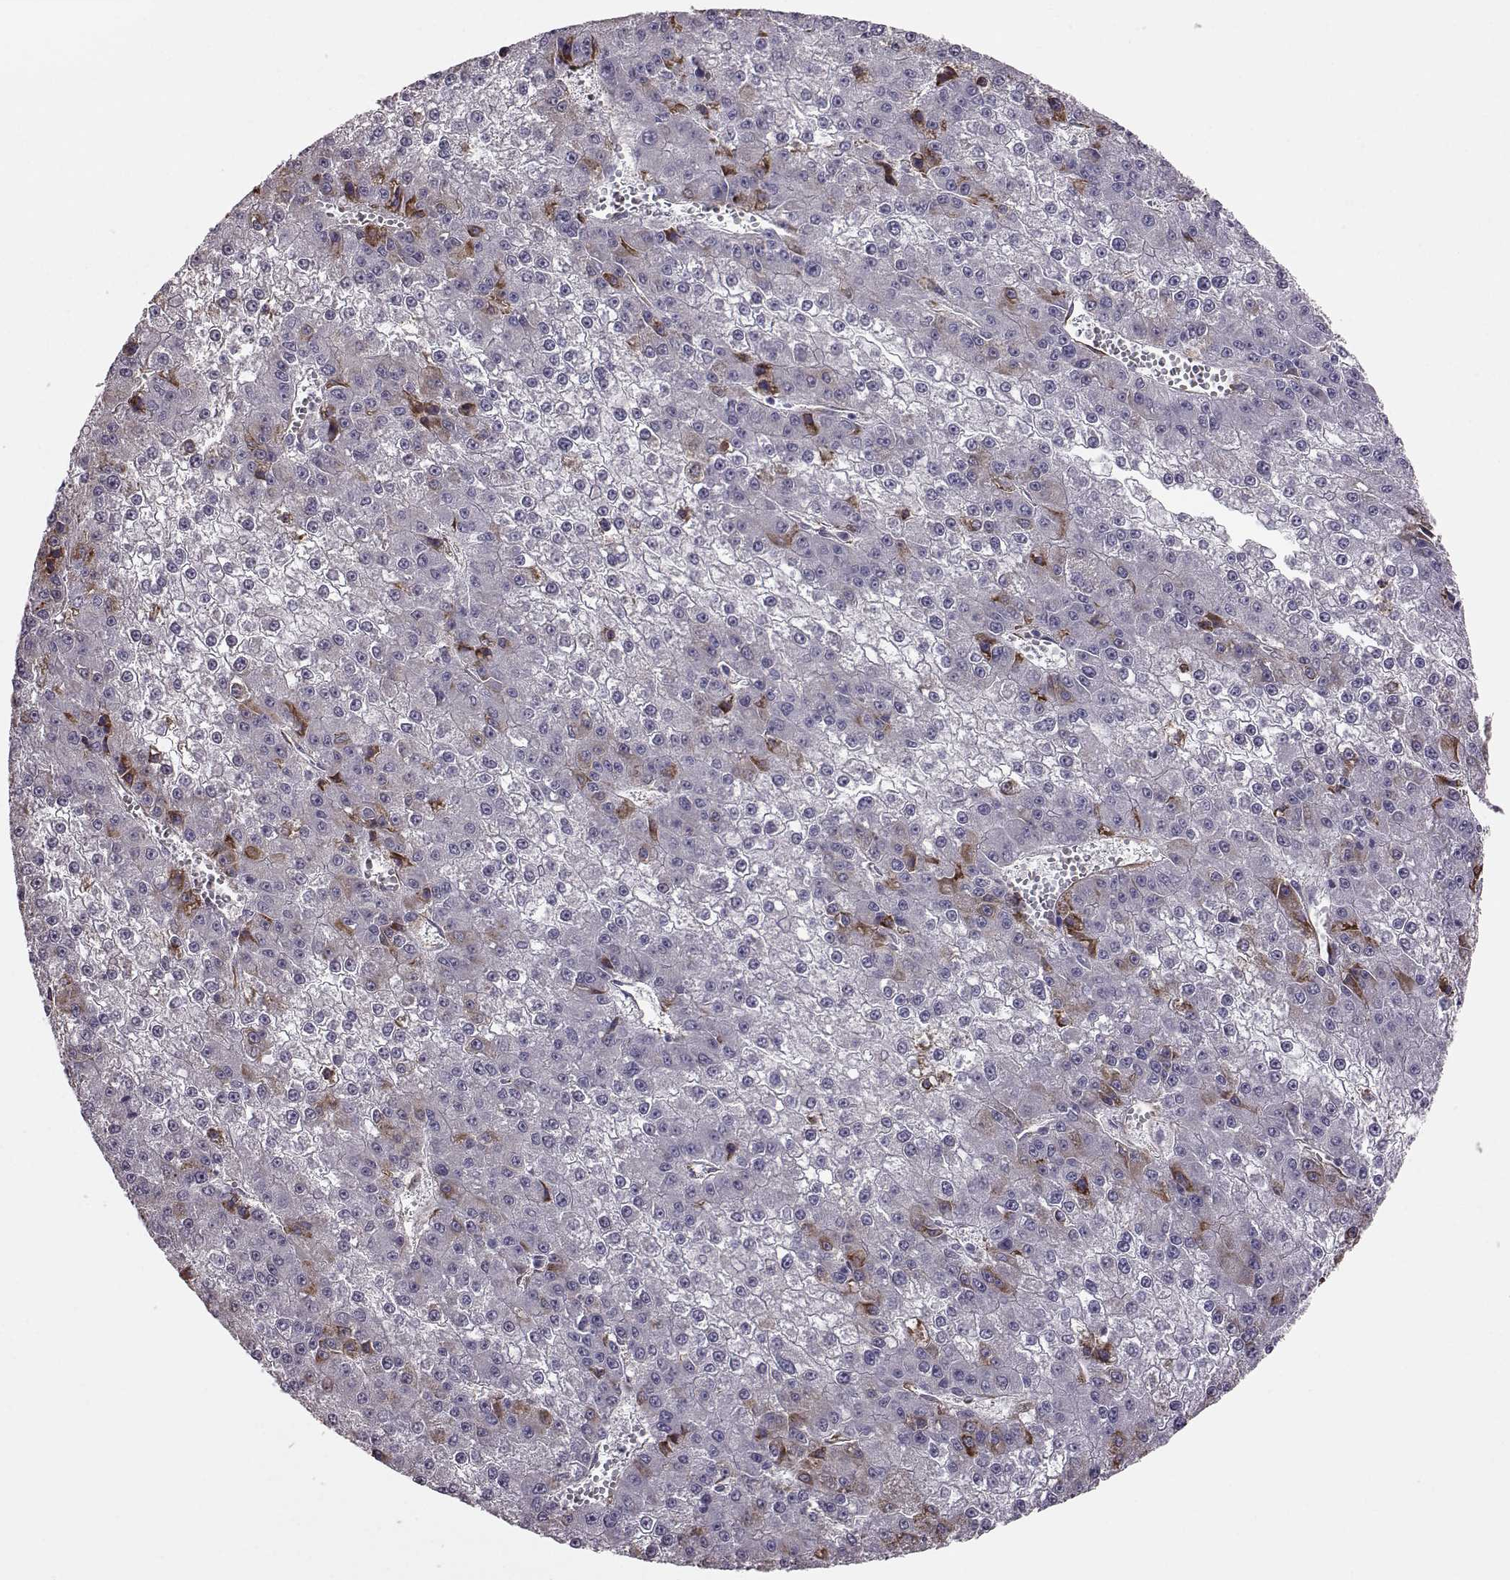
{"staining": {"intensity": "negative", "quantity": "none", "location": "none"}, "tissue": "liver cancer", "cell_type": "Tumor cells", "image_type": "cancer", "snomed": [{"axis": "morphology", "description": "Carcinoma, Hepatocellular, NOS"}, {"axis": "topography", "description": "Liver"}], "caption": "Immunohistochemistry (IHC) of human hepatocellular carcinoma (liver) displays no expression in tumor cells.", "gene": "ADGRG2", "patient": {"sex": "female", "age": 73}}